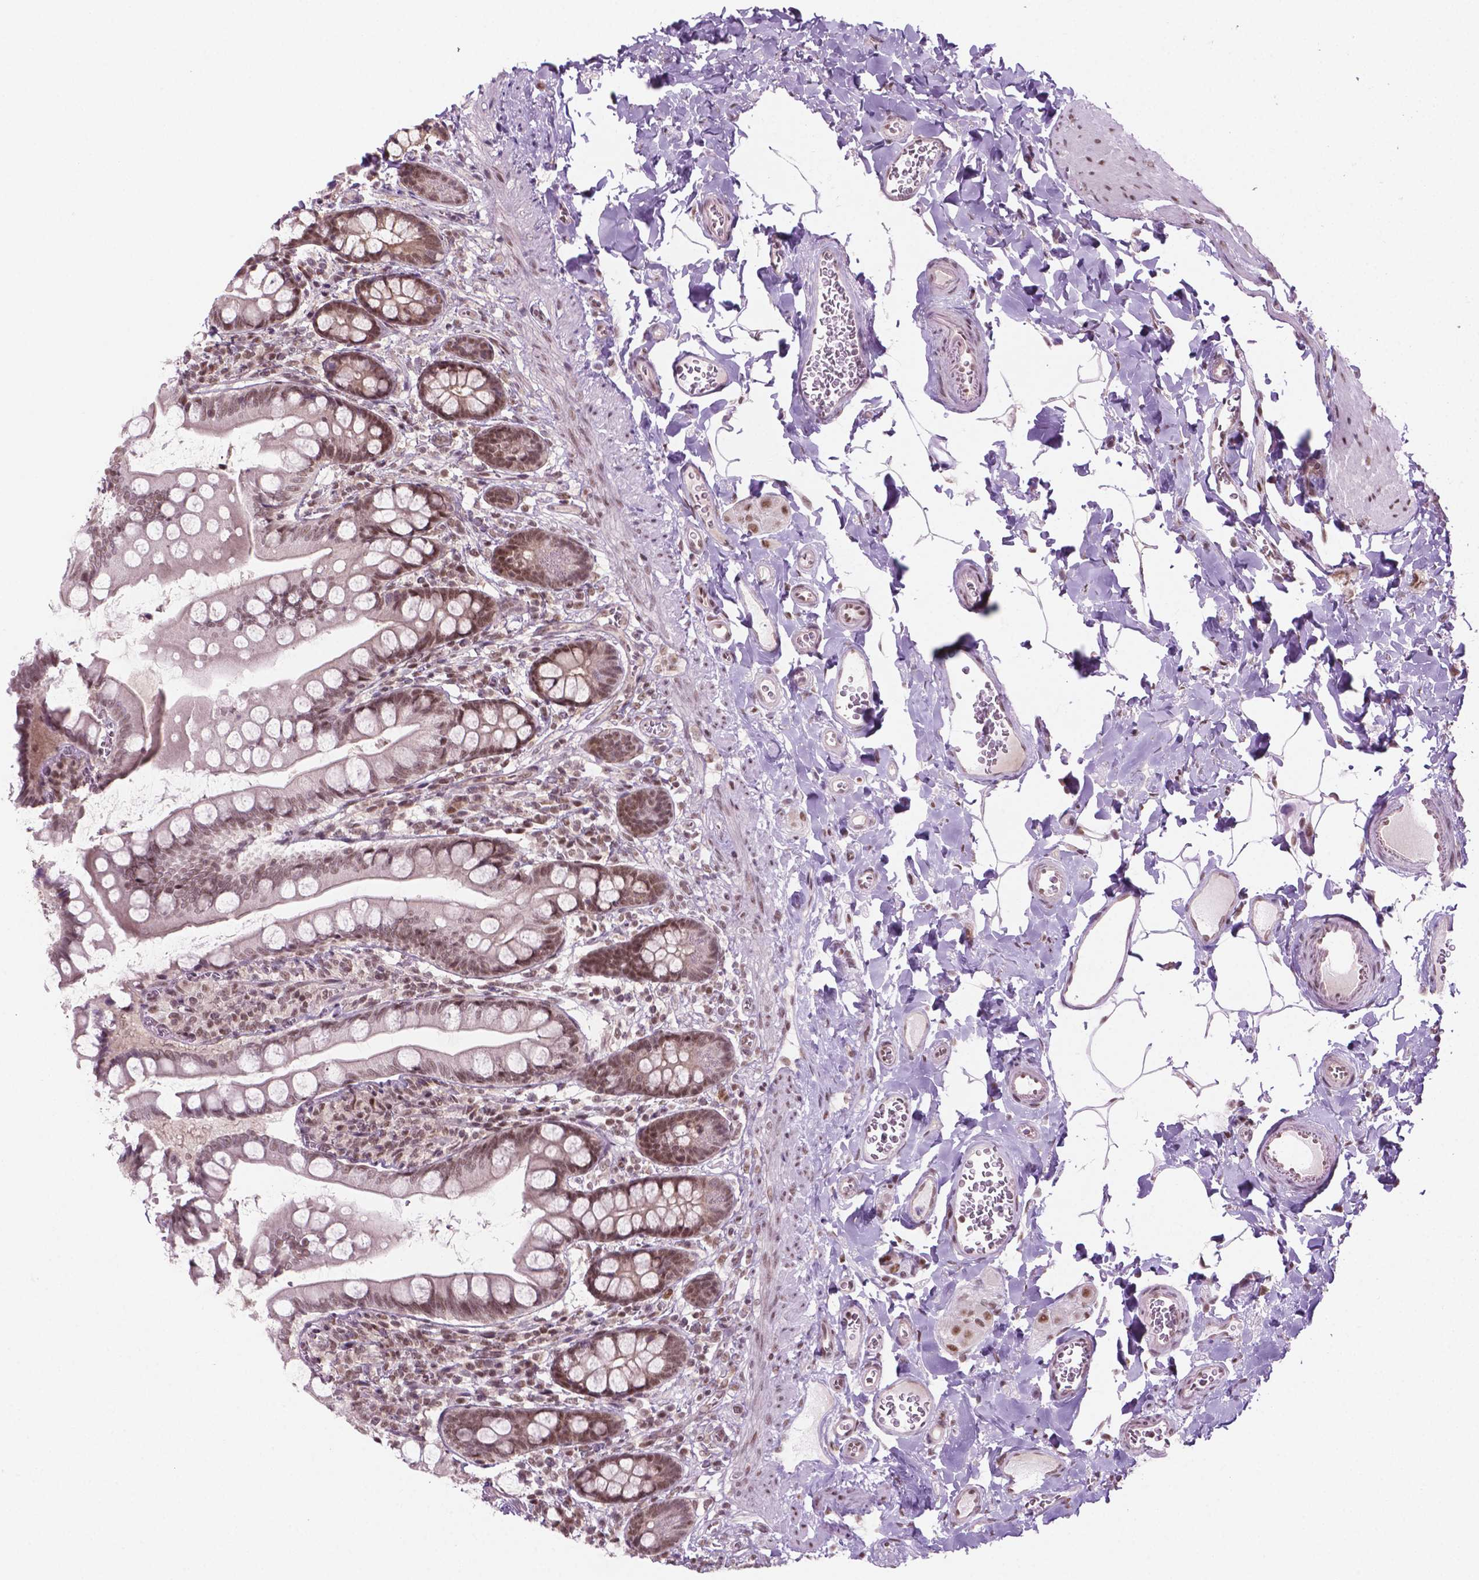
{"staining": {"intensity": "moderate", "quantity": ">75%", "location": "nuclear"}, "tissue": "small intestine", "cell_type": "Glandular cells", "image_type": "normal", "snomed": [{"axis": "morphology", "description": "Normal tissue, NOS"}, {"axis": "topography", "description": "Small intestine"}], "caption": "Protein staining exhibits moderate nuclear positivity in approximately >75% of glandular cells in normal small intestine. Using DAB (brown) and hematoxylin (blue) stains, captured at high magnification using brightfield microscopy.", "gene": "PHAX", "patient": {"sex": "female", "age": 56}}